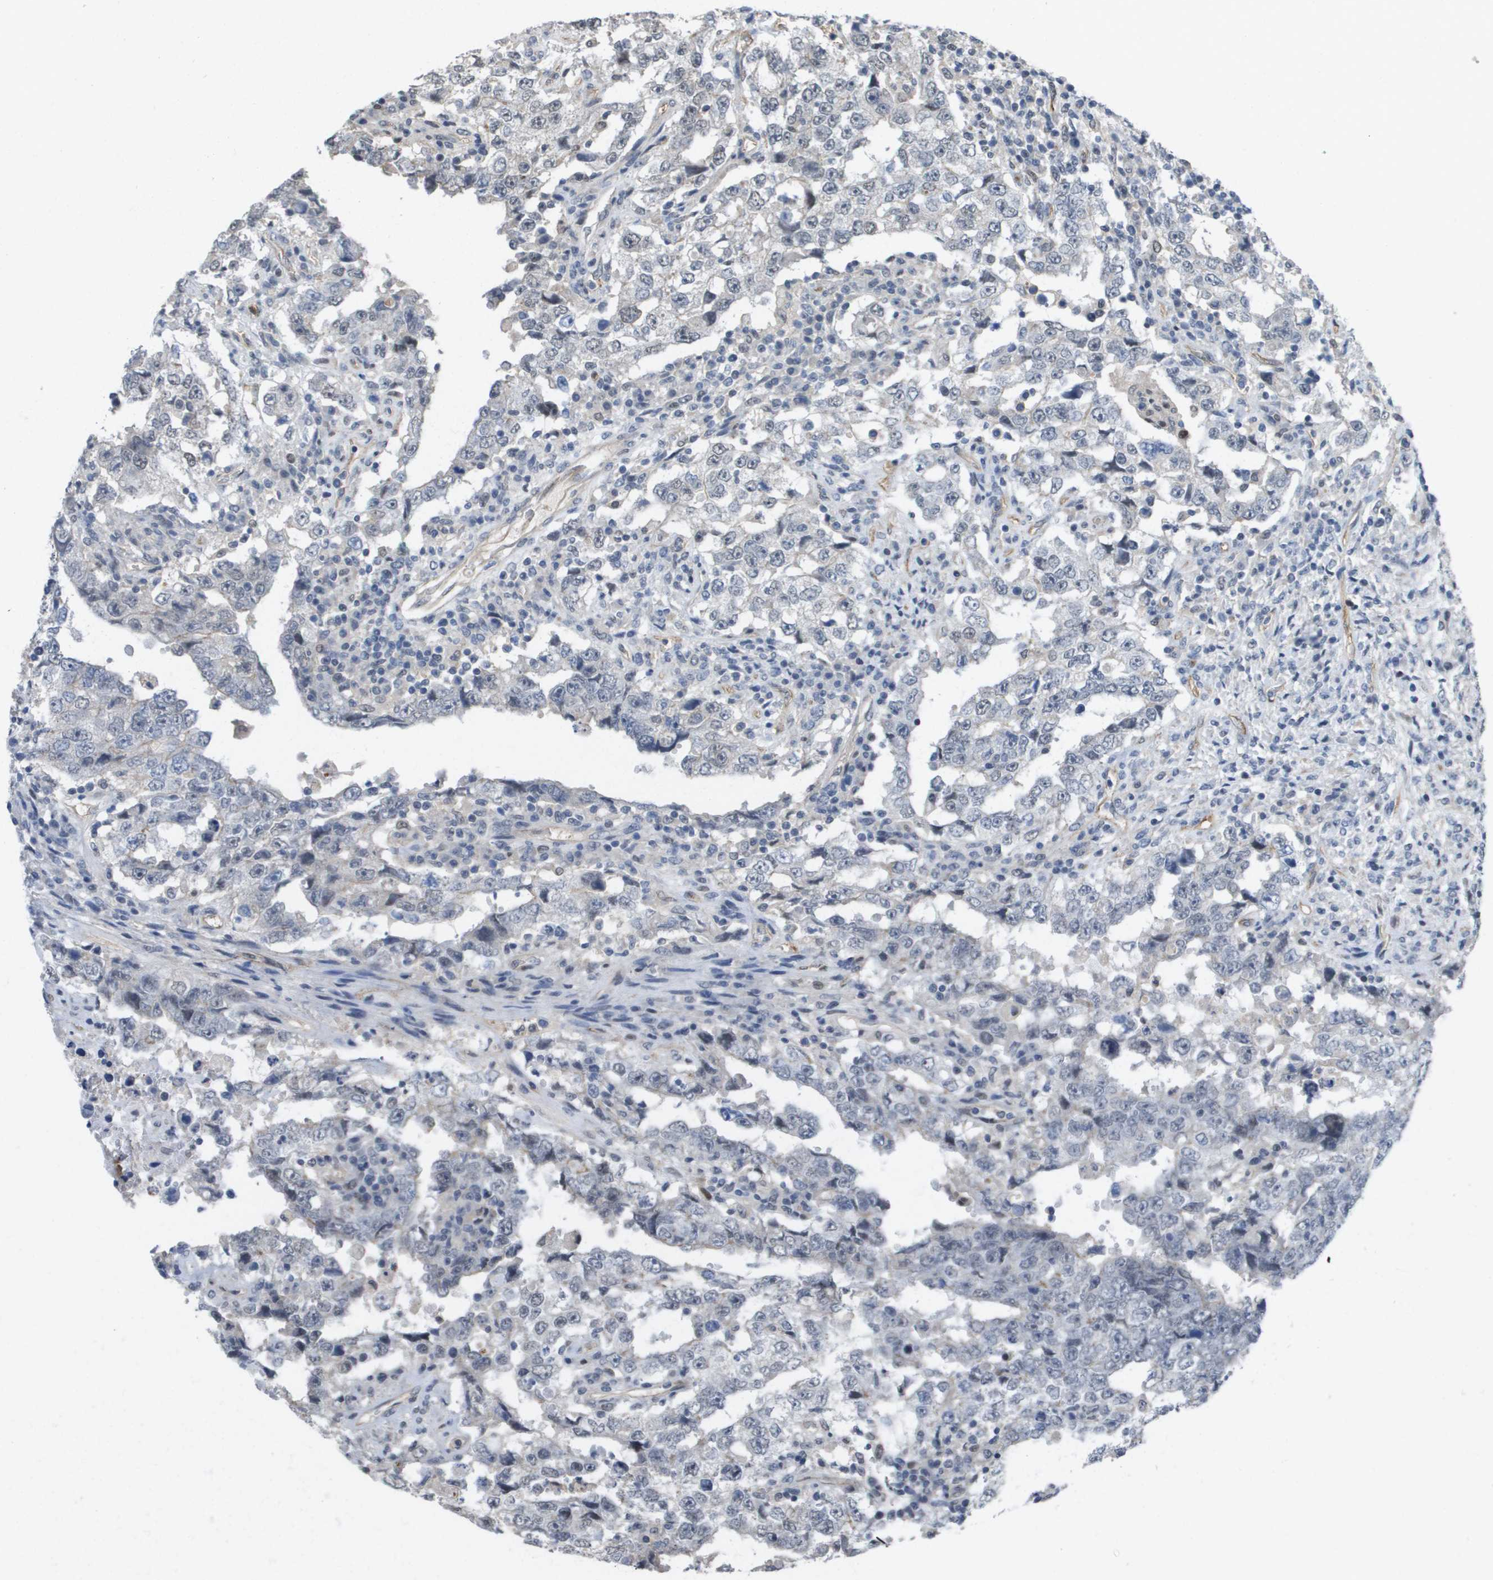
{"staining": {"intensity": "negative", "quantity": "none", "location": "none"}, "tissue": "testis cancer", "cell_type": "Tumor cells", "image_type": "cancer", "snomed": [{"axis": "morphology", "description": "Carcinoma, Embryonal, NOS"}, {"axis": "topography", "description": "Testis"}], "caption": "Testis embryonal carcinoma was stained to show a protein in brown. There is no significant expression in tumor cells.", "gene": "RNF112", "patient": {"sex": "male", "age": 26}}